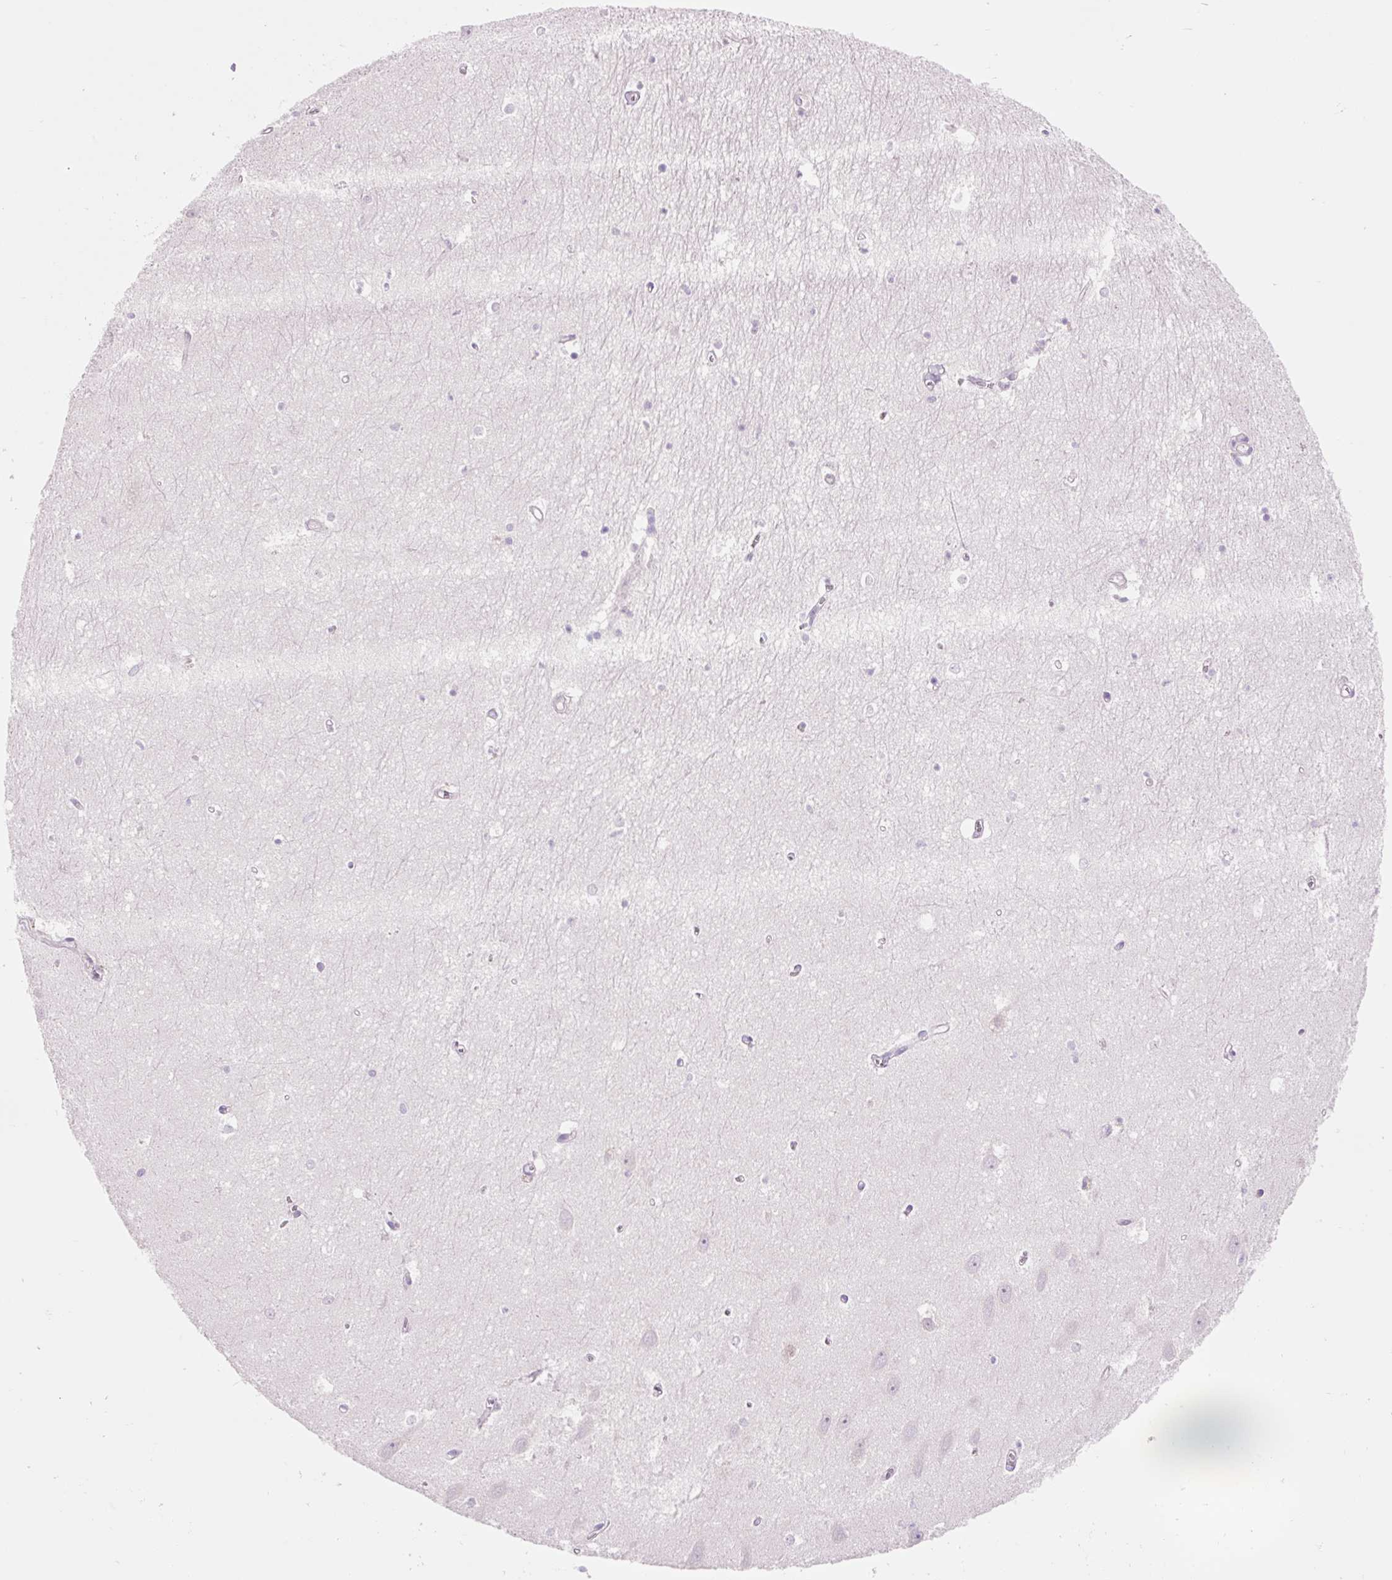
{"staining": {"intensity": "negative", "quantity": "none", "location": "none"}, "tissue": "hippocampus", "cell_type": "Glial cells", "image_type": "normal", "snomed": [{"axis": "morphology", "description": "Normal tissue, NOS"}, {"axis": "topography", "description": "Hippocampus"}], "caption": "IHC micrograph of unremarkable hippocampus: hippocampus stained with DAB shows no significant protein expression in glial cells.", "gene": "CELF6", "patient": {"sex": "female", "age": 64}}